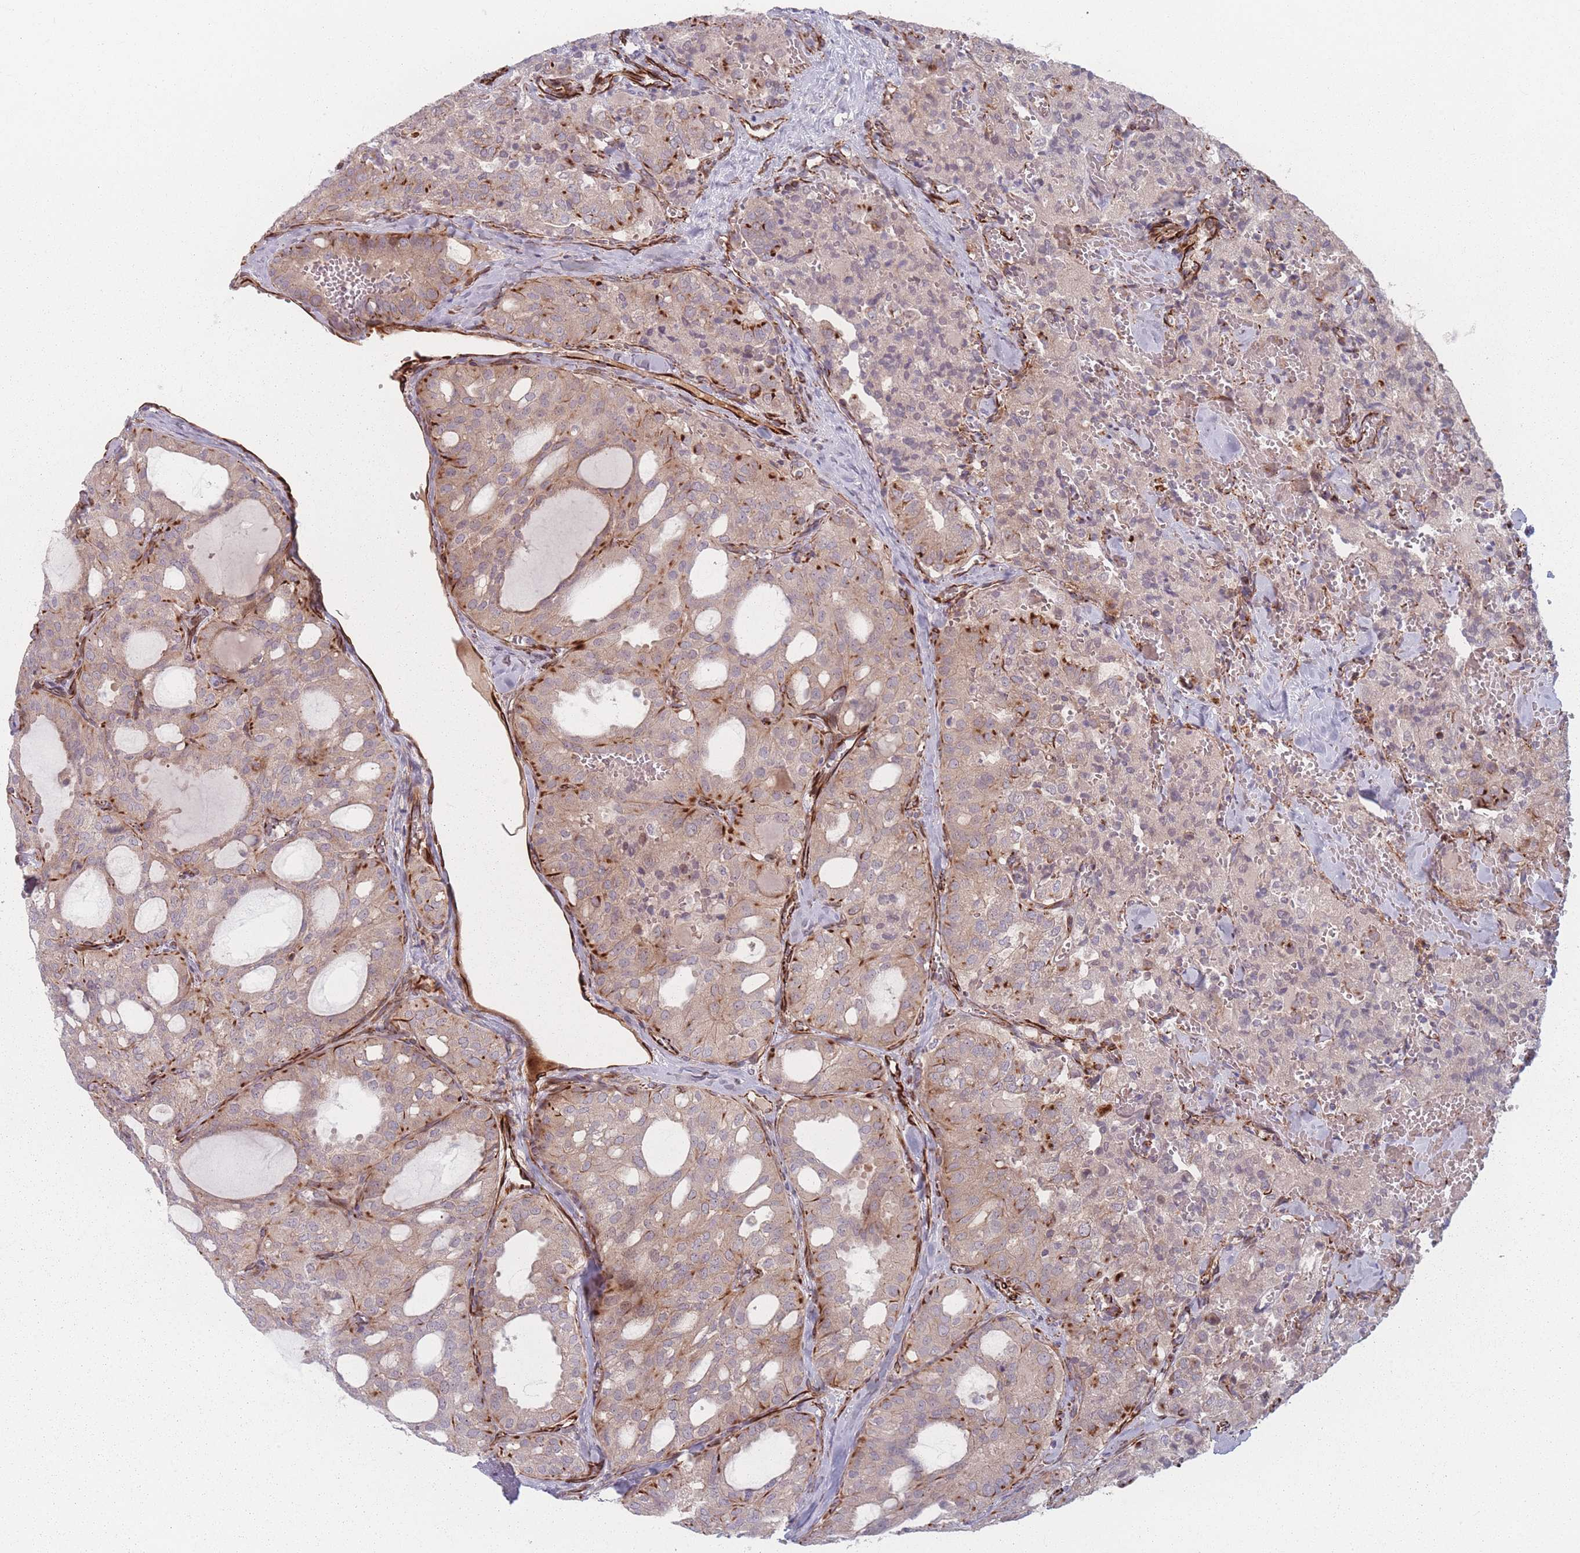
{"staining": {"intensity": "weak", "quantity": "<25%", "location": "cytoplasmic/membranous"}, "tissue": "thyroid cancer", "cell_type": "Tumor cells", "image_type": "cancer", "snomed": [{"axis": "morphology", "description": "Follicular adenoma carcinoma, NOS"}, {"axis": "topography", "description": "Thyroid gland"}], "caption": "Tumor cells are negative for brown protein staining in thyroid cancer (follicular adenoma carcinoma).", "gene": "EEF1AKMT2", "patient": {"sex": "male", "age": 75}}